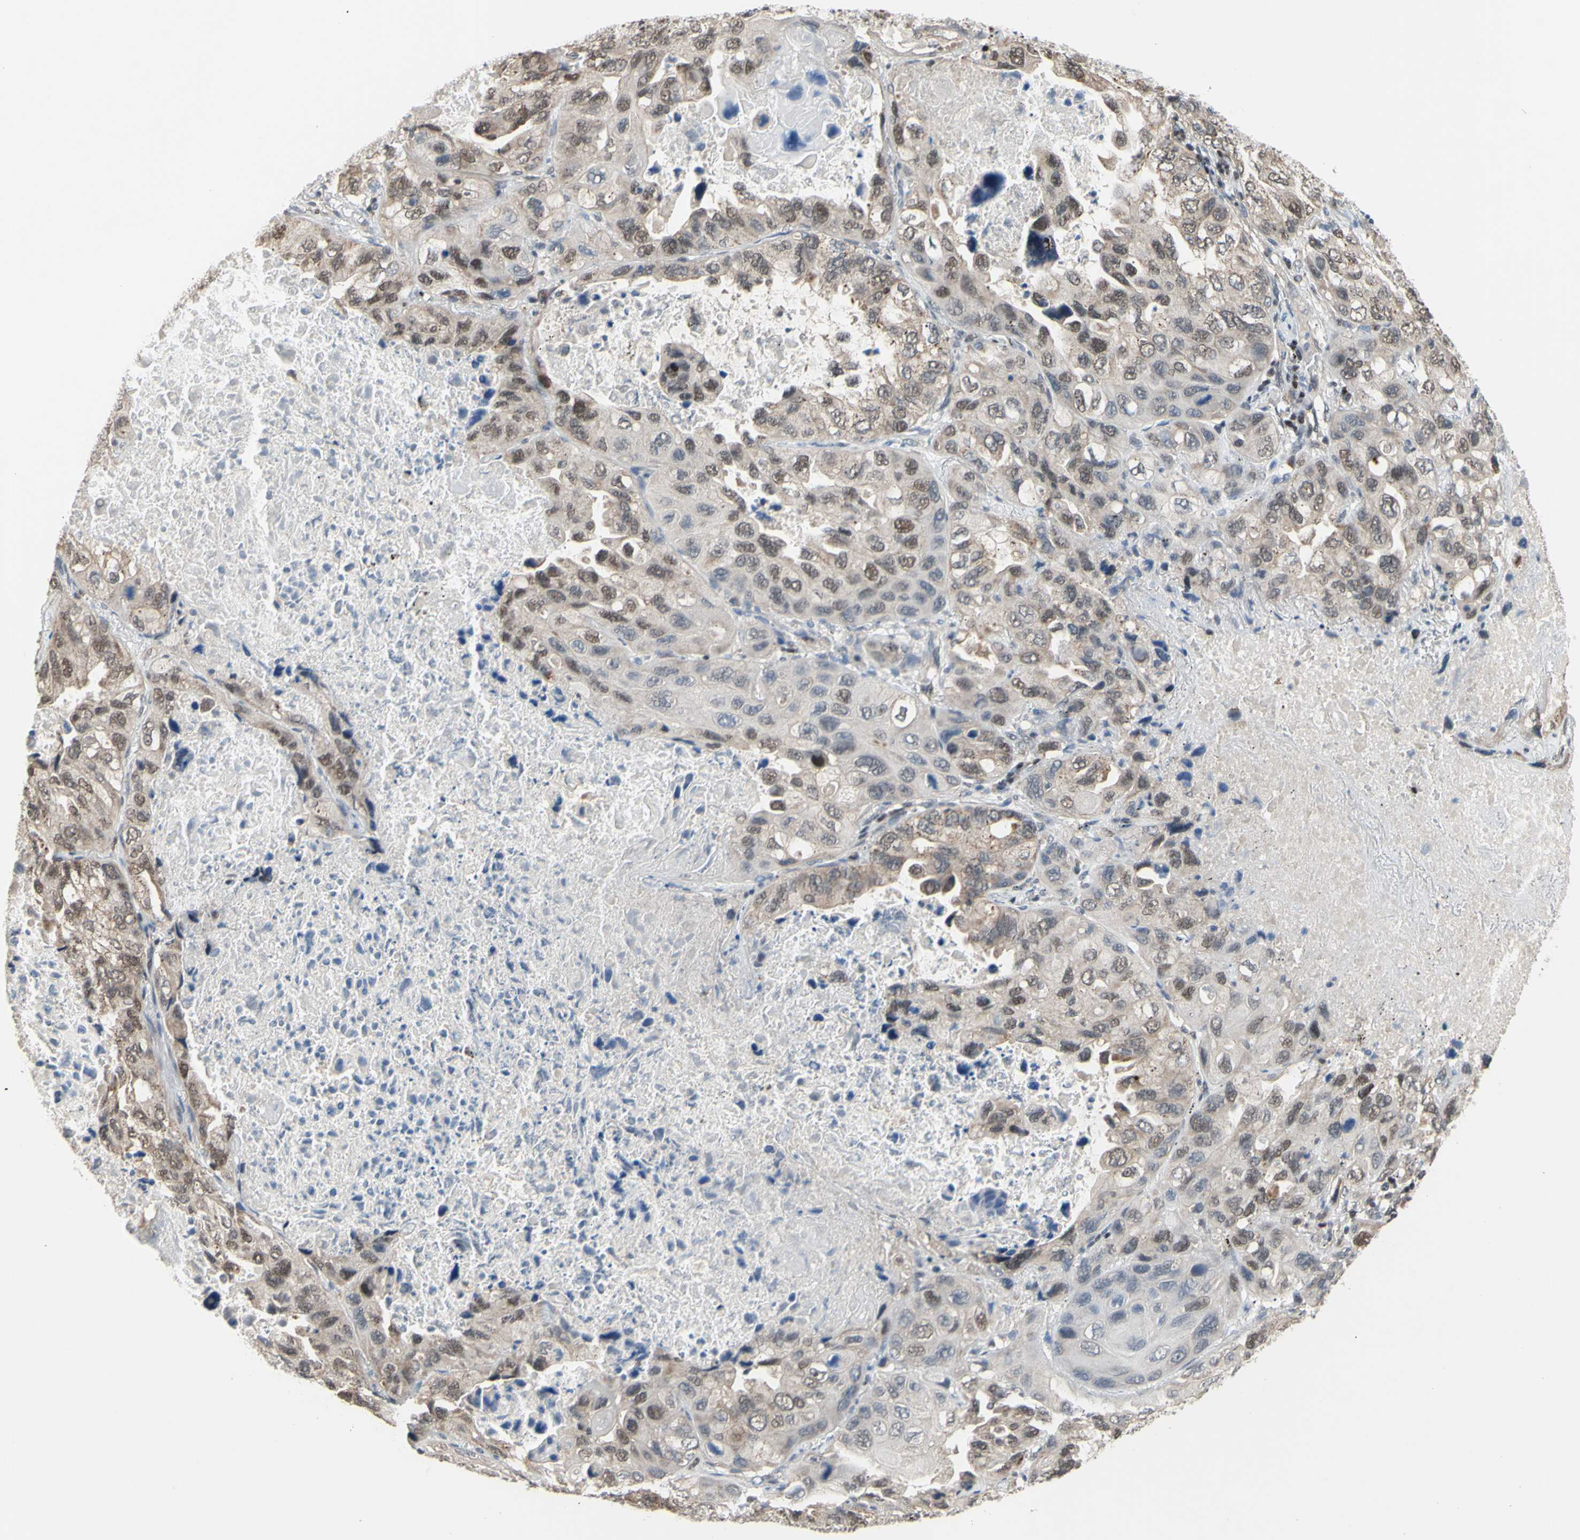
{"staining": {"intensity": "weak", "quantity": ">75%", "location": "cytoplasmic/membranous,nuclear"}, "tissue": "lung cancer", "cell_type": "Tumor cells", "image_type": "cancer", "snomed": [{"axis": "morphology", "description": "Squamous cell carcinoma, NOS"}, {"axis": "topography", "description": "Lung"}], "caption": "Immunohistochemical staining of human lung squamous cell carcinoma exhibits low levels of weak cytoplasmic/membranous and nuclear expression in about >75% of tumor cells.", "gene": "SP4", "patient": {"sex": "female", "age": 73}}